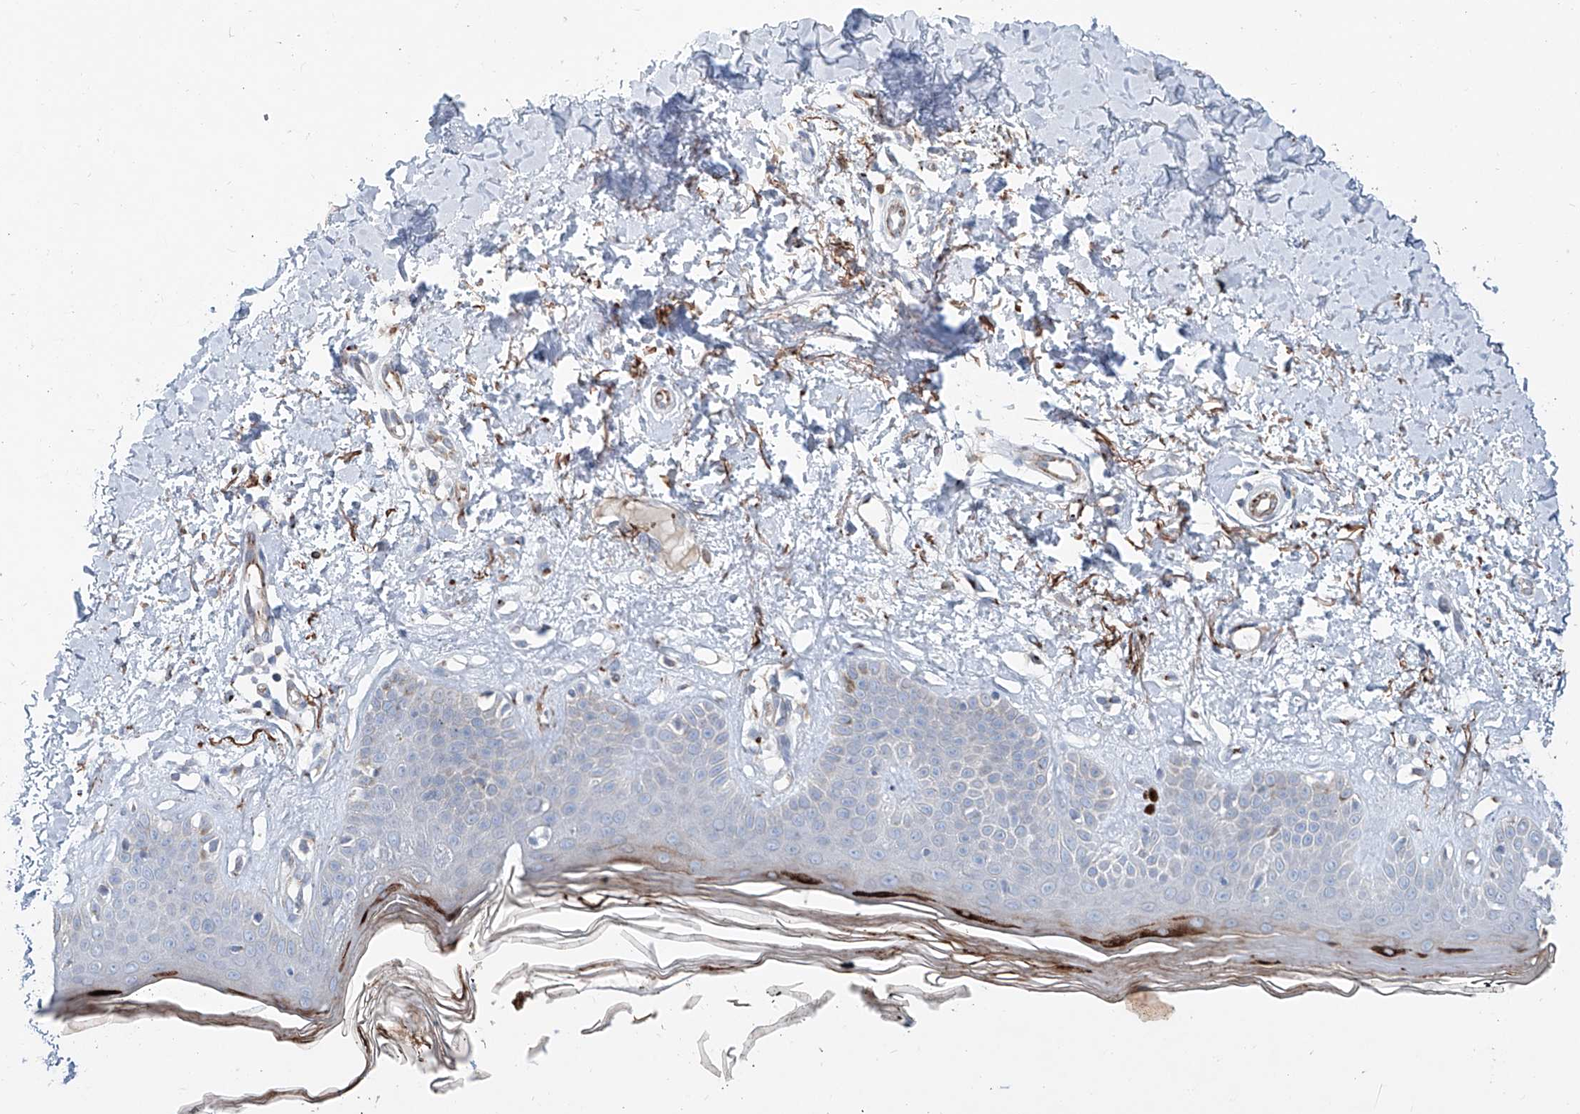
{"staining": {"intensity": "moderate", "quantity": "25%-75%", "location": "cytoplasmic/membranous"}, "tissue": "skin", "cell_type": "Fibroblasts", "image_type": "normal", "snomed": [{"axis": "morphology", "description": "Normal tissue, NOS"}, {"axis": "topography", "description": "Skin"}], "caption": "This histopathology image displays immunohistochemistry staining of unremarkable human skin, with medium moderate cytoplasmic/membranous expression in about 25%-75% of fibroblasts.", "gene": "CDH5", "patient": {"sex": "female", "age": 64}}